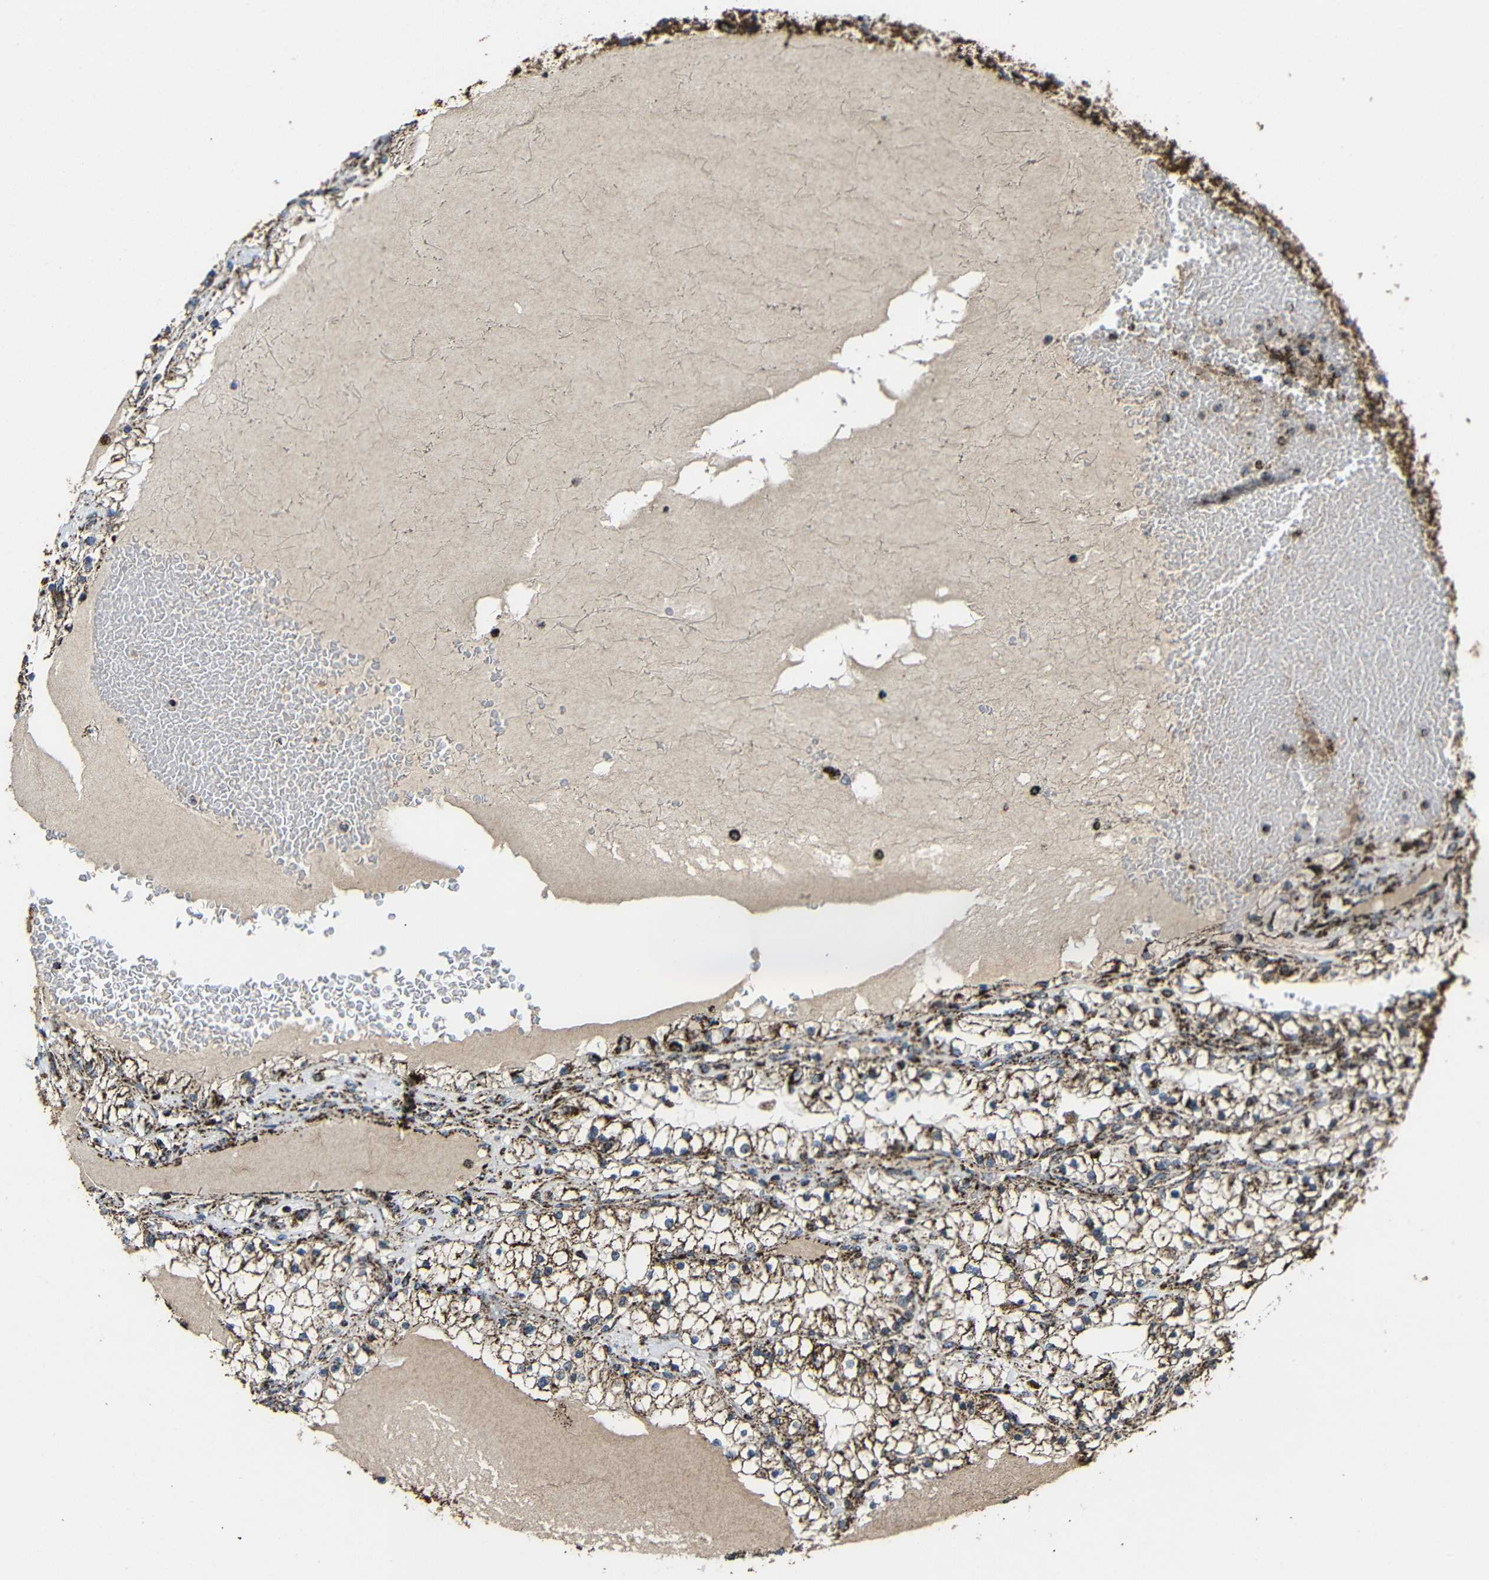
{"staining": {"intensity": "strong", "quantity": ">75%", "location": "cytoplasmic/membranous"}, "tissue": "renal cancer", "cell_type": "Tumor cells", "image_type": "cancer", "snomed": [{"axis": "morphology", "description": "Adenocarcinoma, NOS"}, {"axis": "topography", "description": "Kidney"}], "caption": "Human renal cancer stained for a protein (brown) reveals strong cytoplasmic/membranous positive staining in approximately >75% of tumor cells.", "gene": "ATP5F1A", "patient": {"sex": "male", "age": 68}}